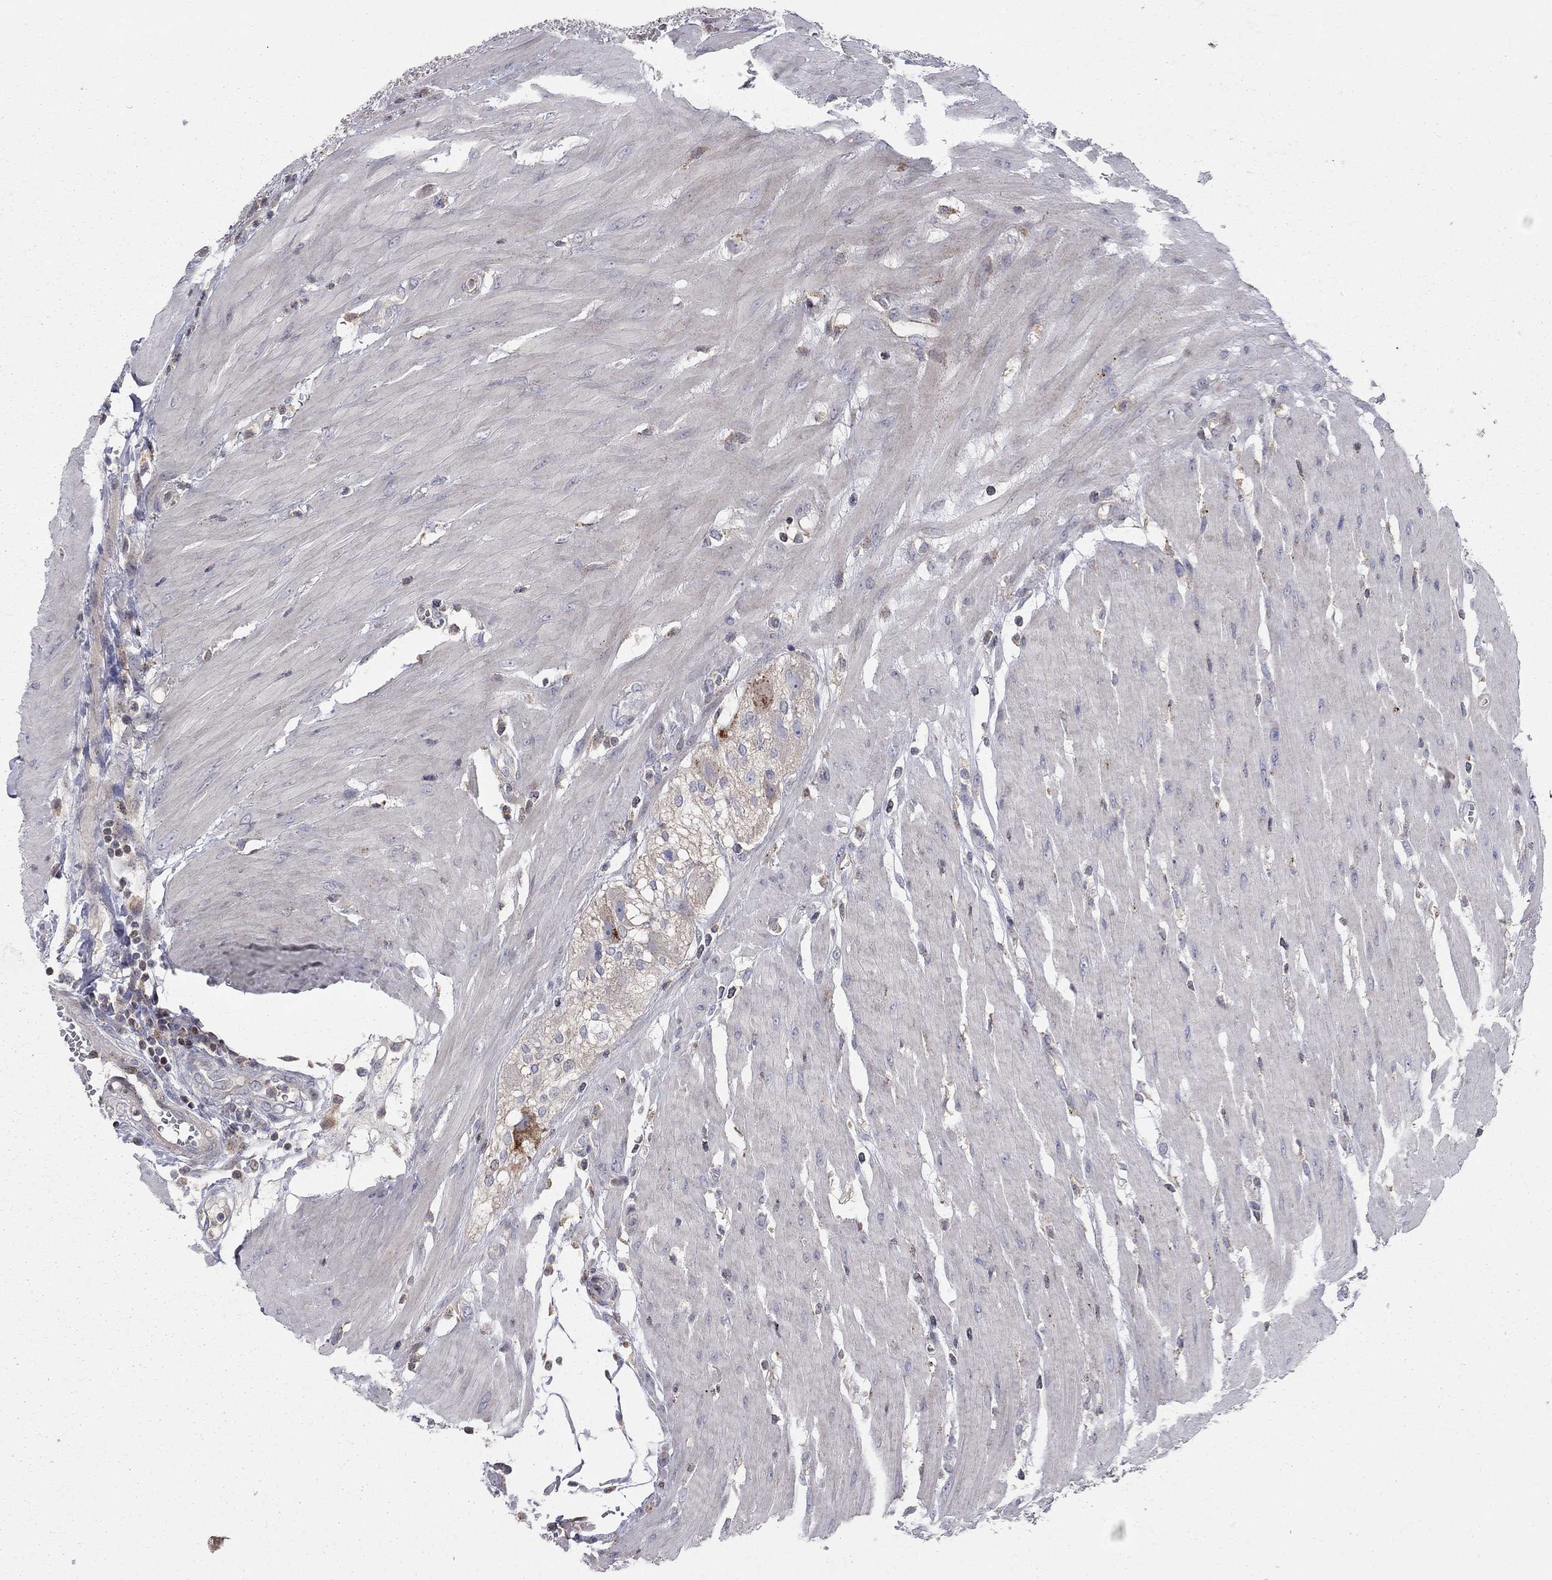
{"staining": {"intensity": "negative", "quantity": "none", "location": "none"}, "tissue": "colon", "cell_type": "Endothelial cells", "image_type": "normal", "snomed": [{"axis": "morphology", "description": "Normal tissue, NOS"}, {"axis": "morphology", "description": "Adenocarcinoma, NOS"}, {"axis": "topography", "description": "Colon"}], "caption": "A micrograph of human colon is negative for staining in endothelial cells. The staining was performed using DAB to visualize the protein expression in brown, while the nuclei were stained in blue with hematoxylin (Magnification: 20x).", "gene": "ERN2", "patient": {"sex": "male", "age": 65}}